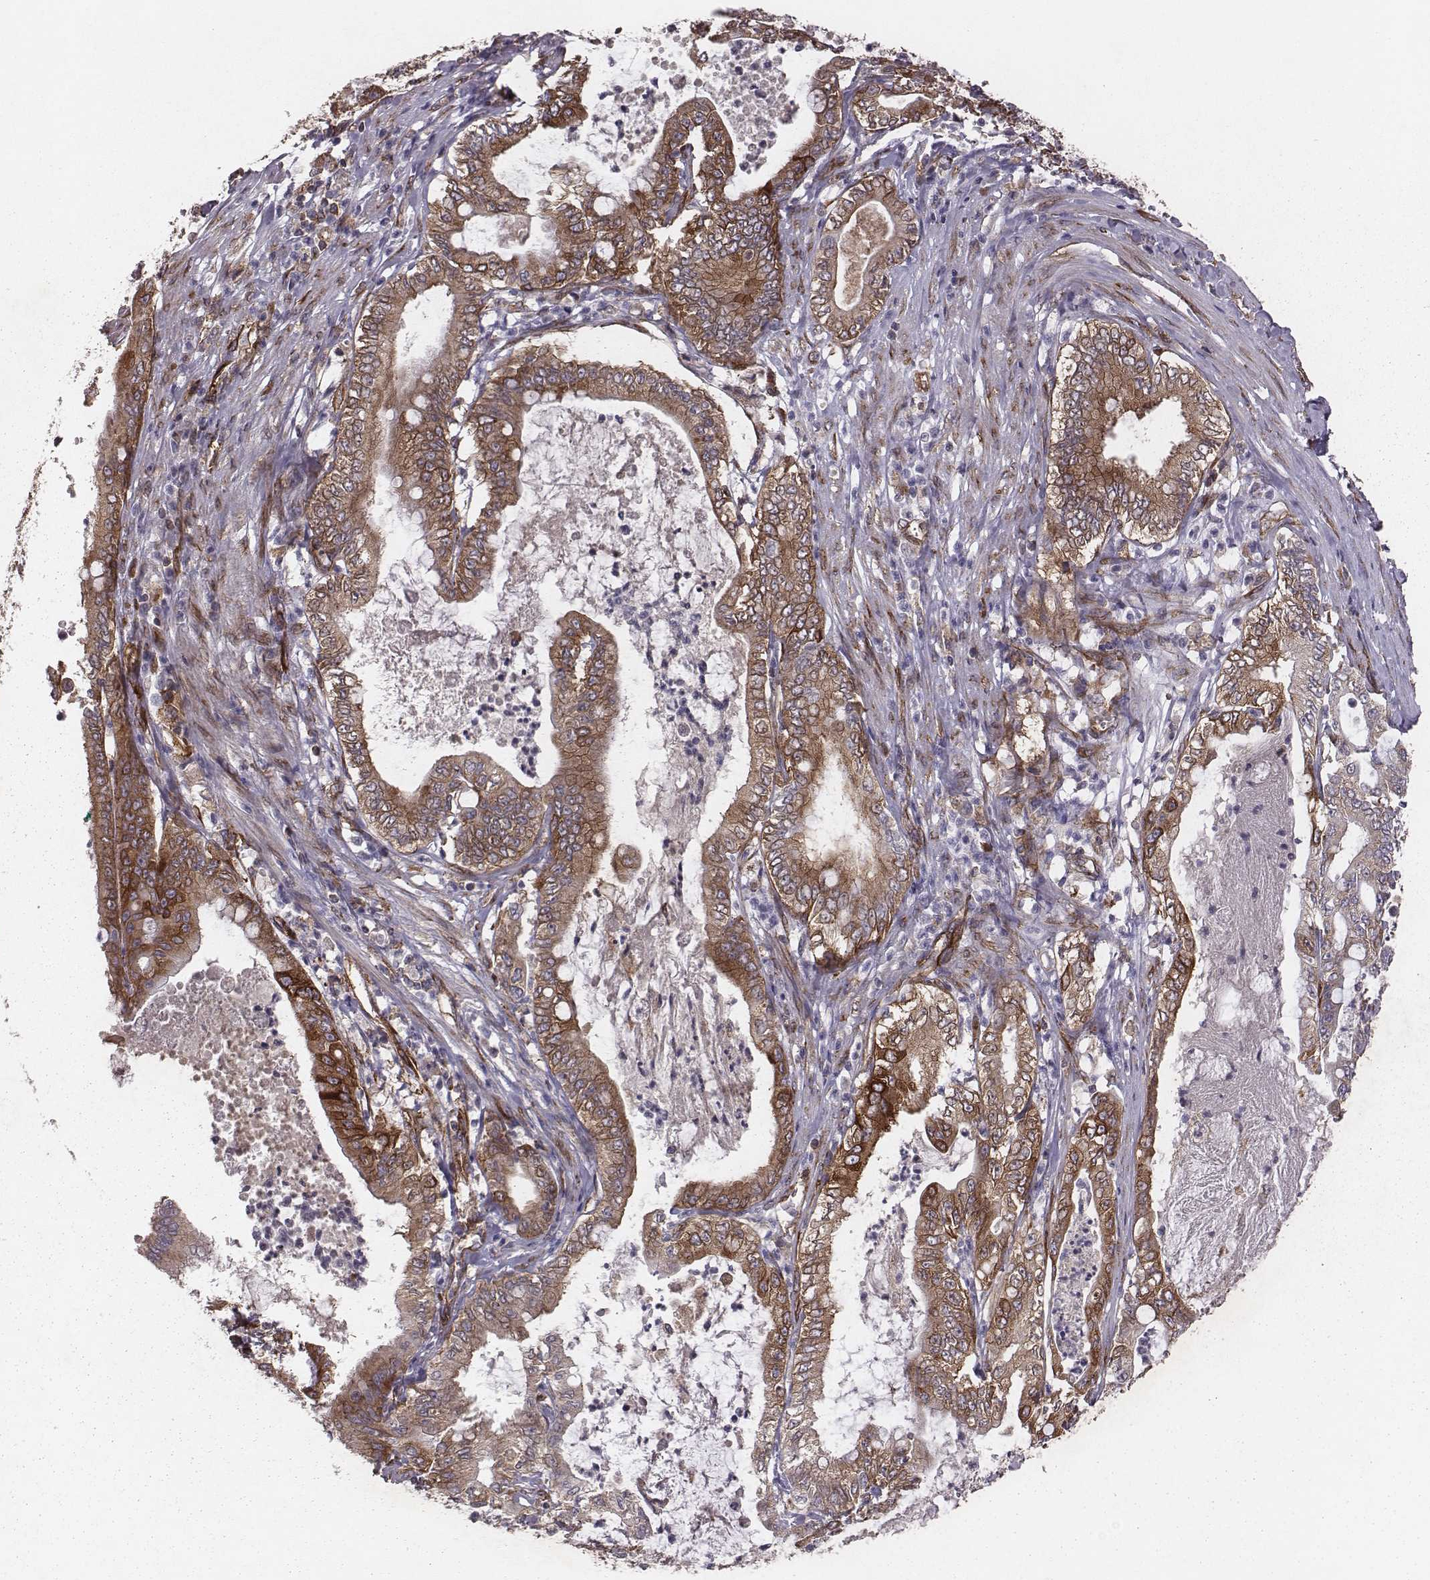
{"staining": {"intensity": "moderate", "quantity": ">75%", "location": "cytoplasmic/membranous"}, "tissue": "pancreatic cancer", "cell_type": "Tumor cells", "image_type": "cancer", "snomed": [{"axis": "morphology", "description": "Adenocarcinoma, NOS"}, {"axis": "topography", "description": "Pancreas"}], "caption": "This micrograph shows IHC staining of pancreatic cancer (adenocarcinoma), with medium moderate cytoplasmic/membranous expression in approximately >75% of tumor cells.", "gene": "TXLNA", "patient": {"sex": "male", "age": 71}}